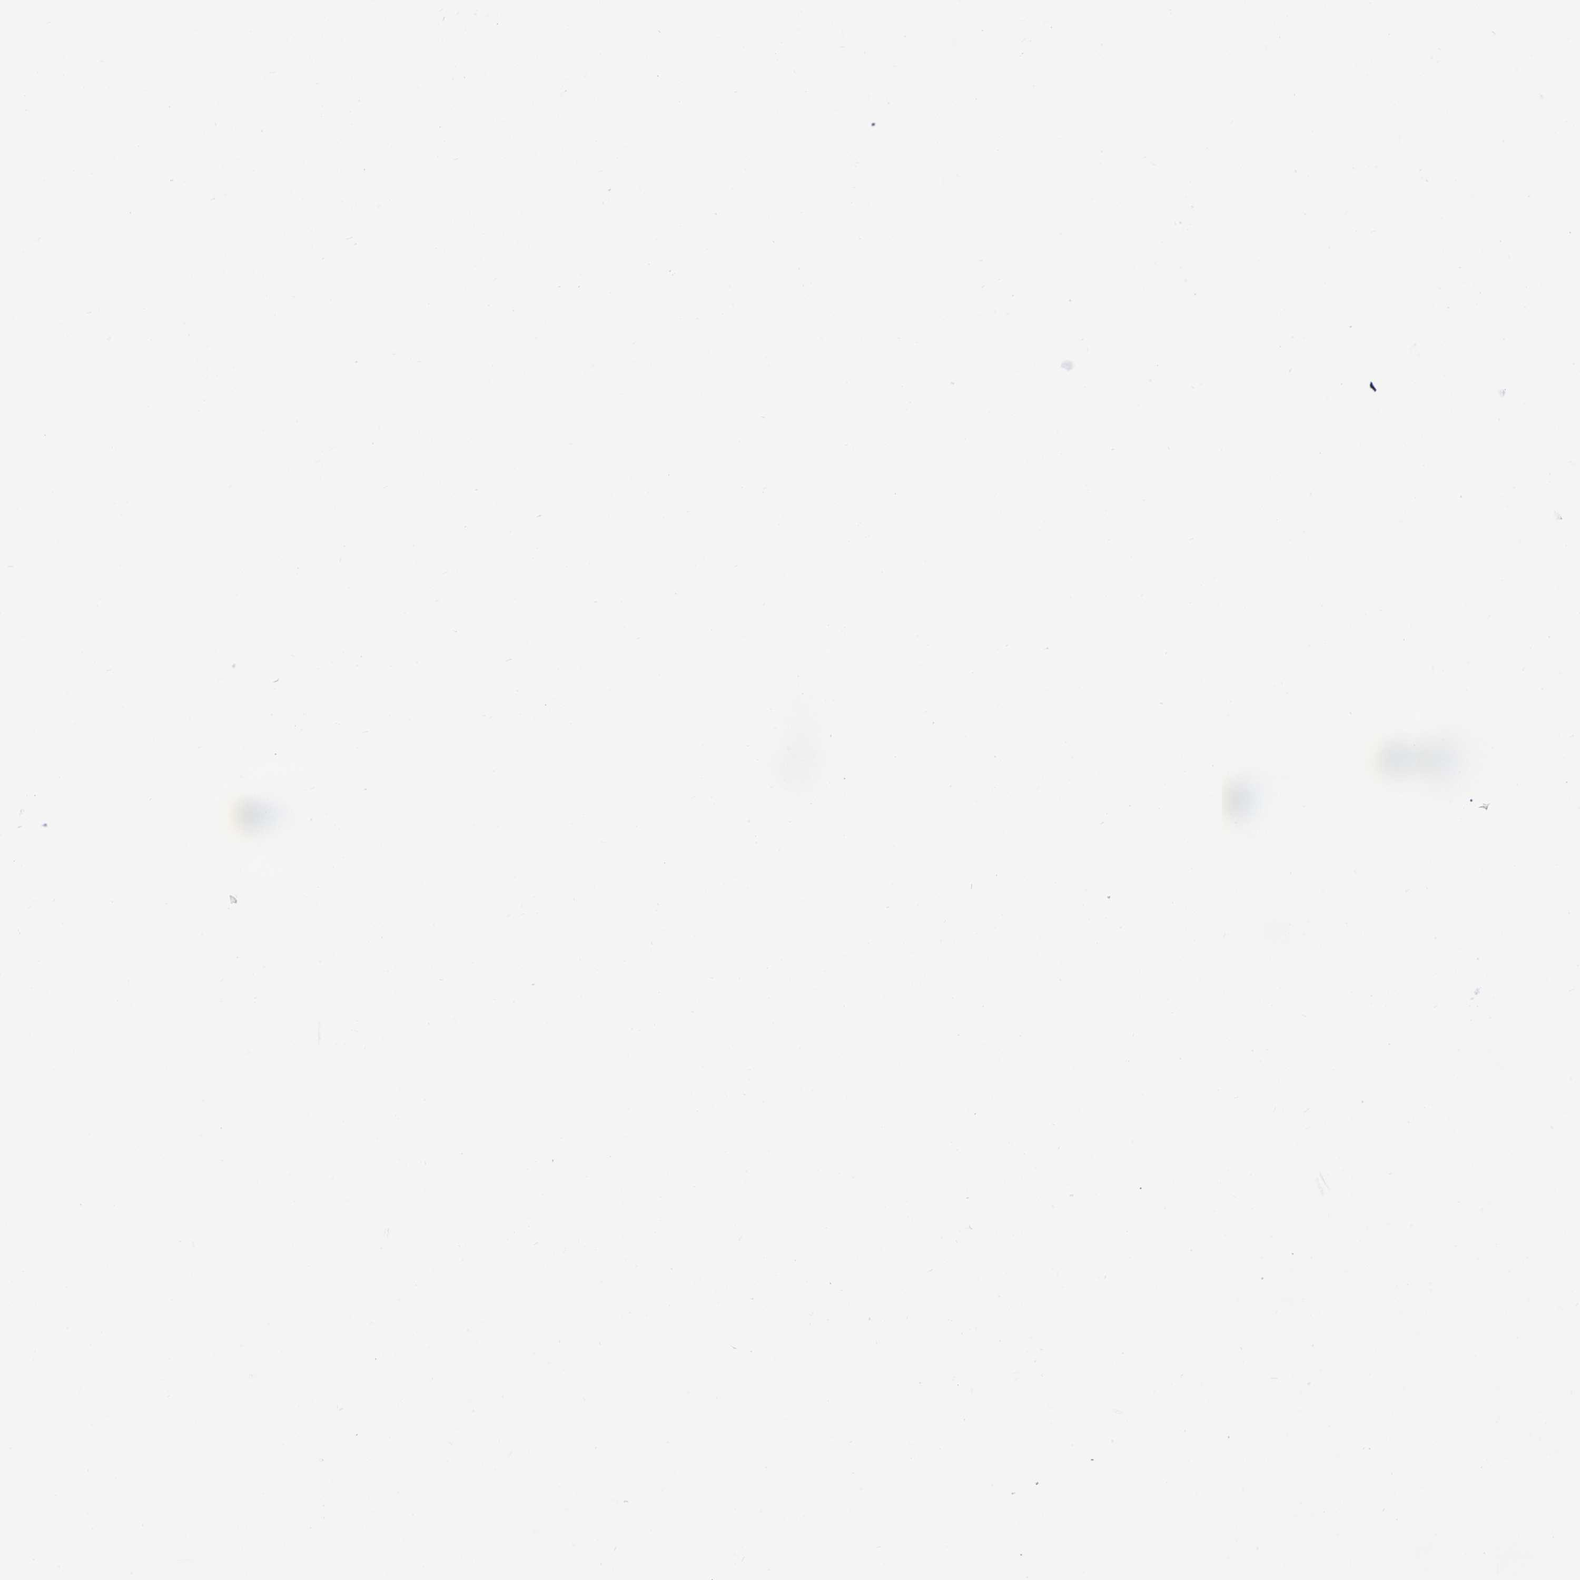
{"staining": {"intensity": "negative", "quantity": "none", "location": "none"}, "tissue": "breast cancer", "cell_type": "Tumor cells", "image_type": "cancer", "snomed": [{"axis": "morphology", "description": "Lobular carcinoma"}, {"axis": "topography", "description": "Breast"}], "caption": "DAB immunohistochemical staining of breast lobular carcinoma reveals no significant expression in tumor cells. Brightfield microscopy of immunohistochemistry (IHC) stained with DAB (brown) and hematoxylin (blue), captured at high magnification.", "gene": "ALDH3A1", "patient": {"sex": "female", "age": 58}}